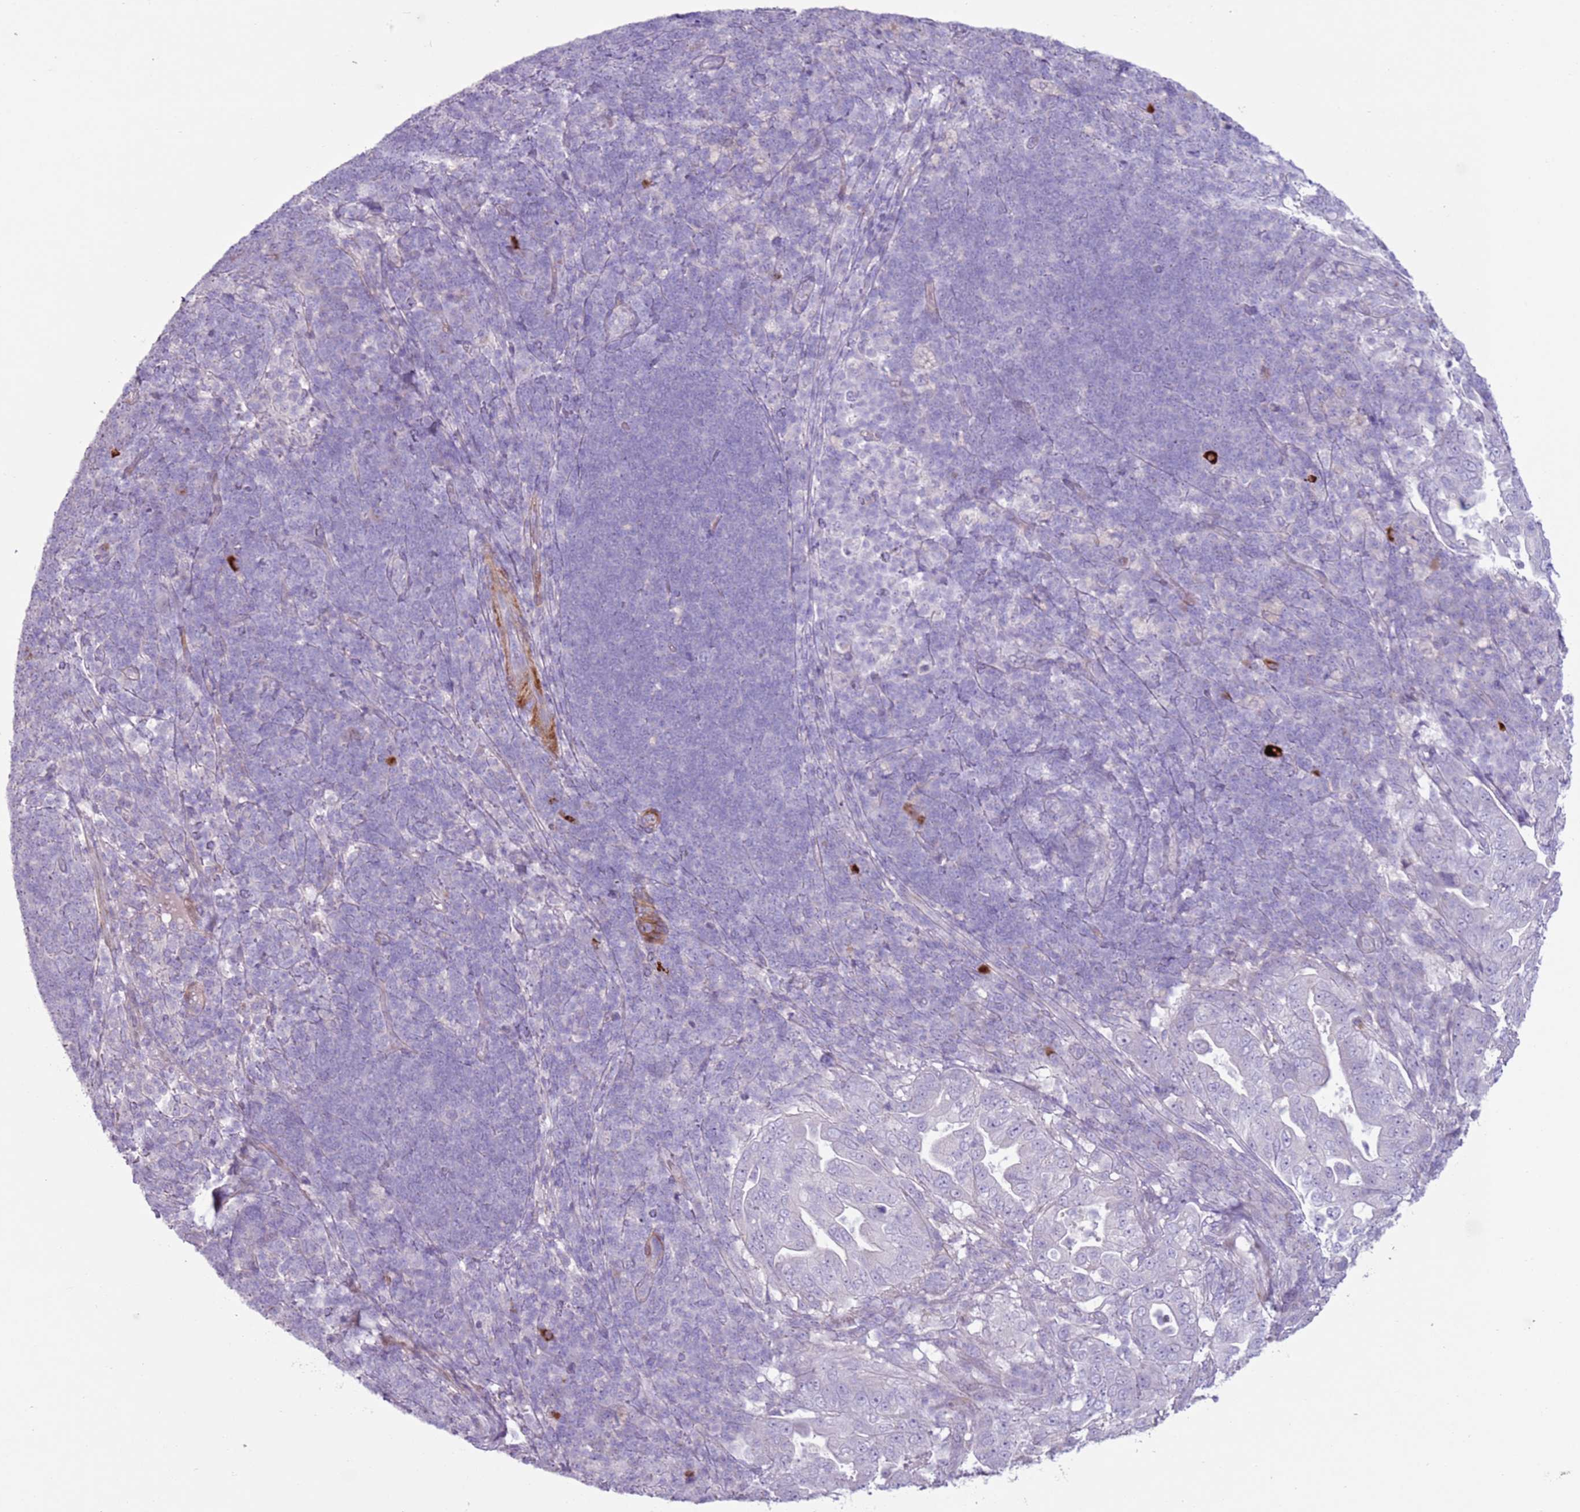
{"staining": {"intensity": "negative", "quantity": "none", "location": "none"}, "tissue": "pancreatic cancer", "cell_type": "Tumor cells", "image_type": "cancer", "snomed": [{"axis": "morphology", "description": "Normal tissue, NOS"}, {"axis": "morphology", "description": "Adenocarcinoma, NOS"}, {"axis": "topography", "description": "Lymph node"}, {"axis": "topography", "description": "Pancreas"}], "caption": "Immunohistochemistry (IHC) photomicrograph of neoplastic tissue: human pancreatic cancer (adenocarcinoma) stained with DAB (3,3'-diaminobenzidine) reveals no significant protein expression in tumor cells. (Brightfield microscopy of DAB IHC at high magnification).", "gene": "ZNF239", "patient": {"sex": "female", "age": 67}}